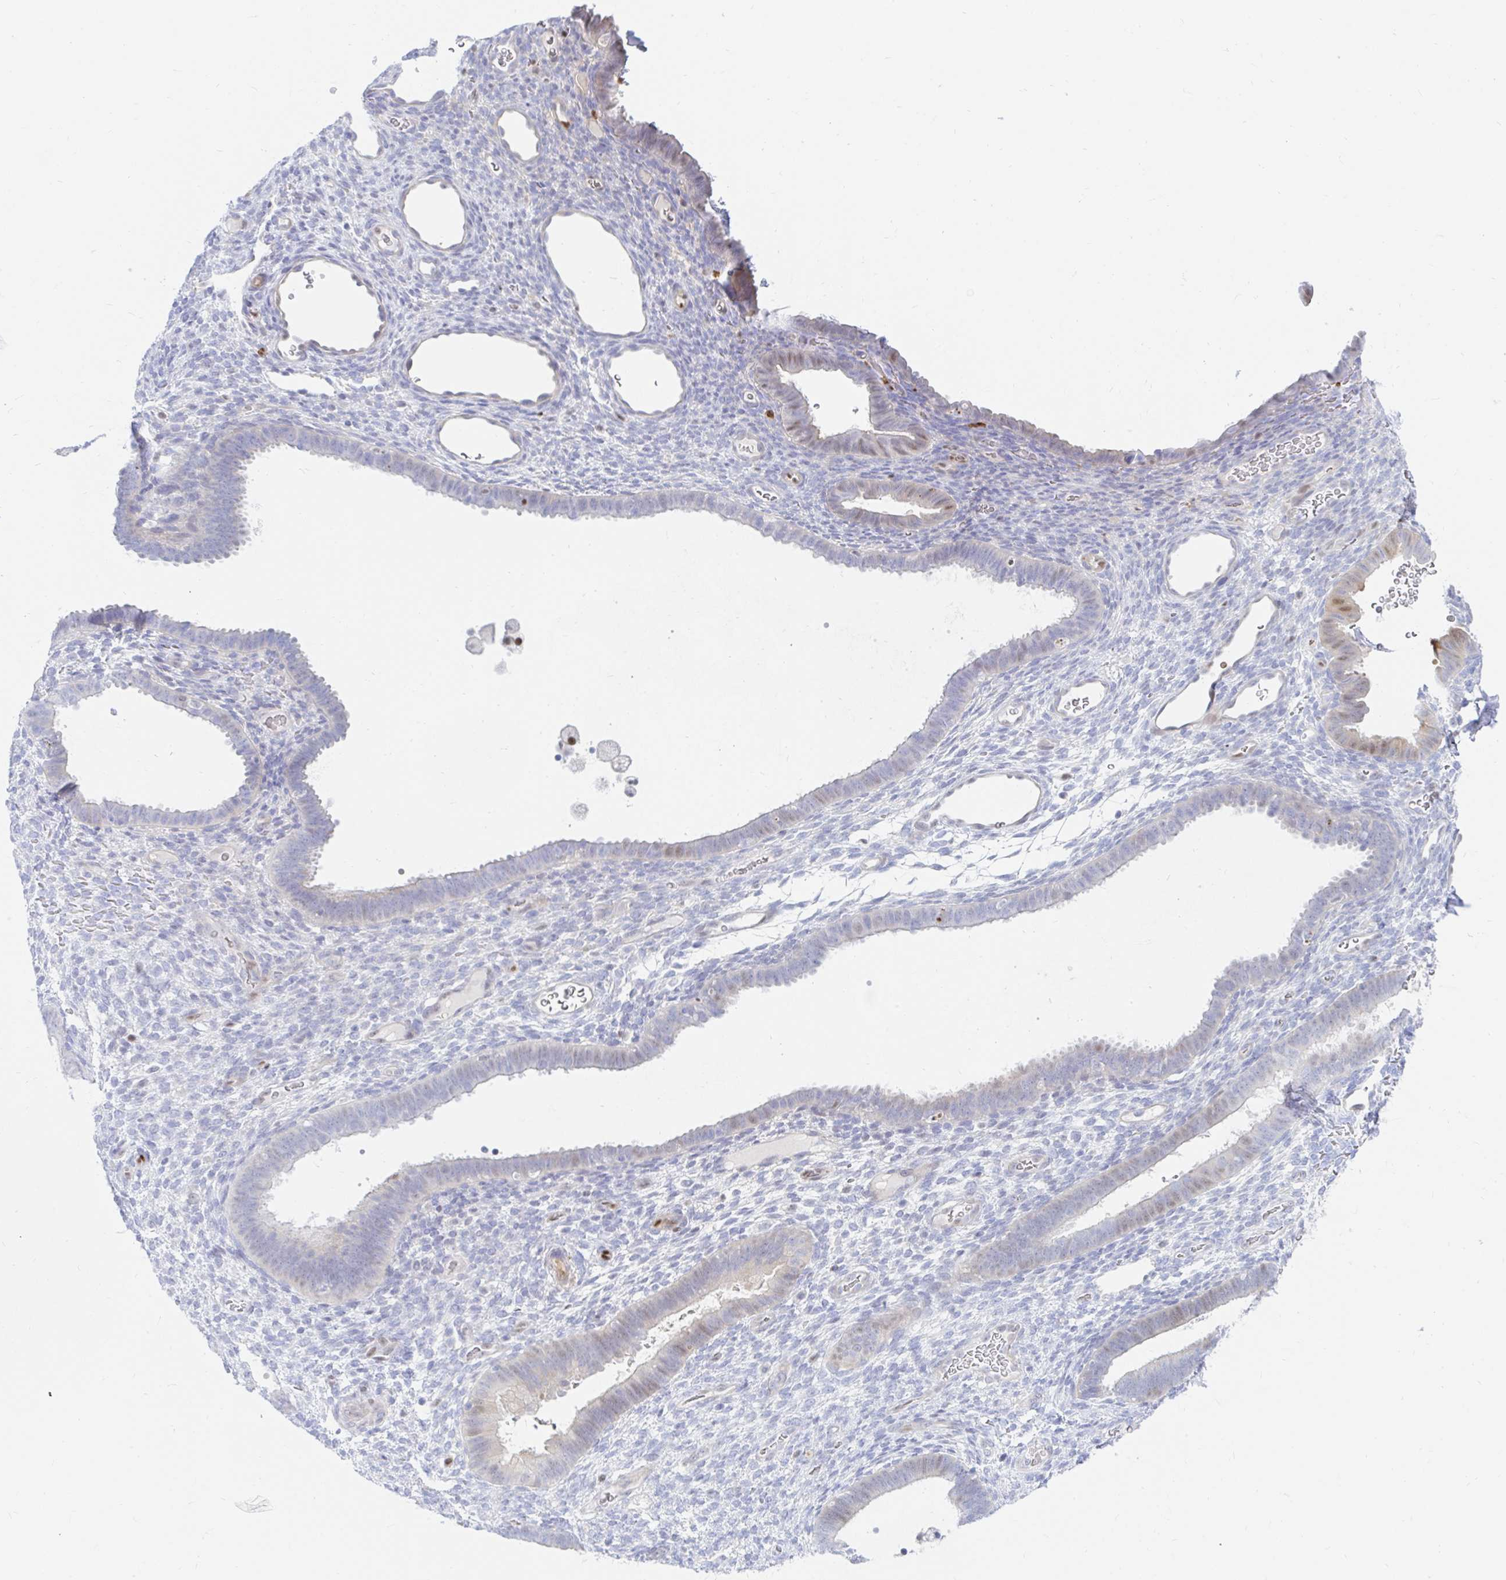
{"staining": {"intensity": "negative", "quantity": "none", "location": "none"}, "tissue": "endometrium", "cell_type": "Cells in endometrial stroma", "image_type": "normal", "snomed": [{"axis": "morphology", "description": "Normal tissue, NOS"}, {"axis": "topography", "description": "Endometrium"}], "caption": "IHC of benign human endometrium demonstrates no staining in cells in endometrial stroma. (DAB (3,3'-diaminobenzidine) IHC with hematoxylin counter stain).", "gene": "HINFP", "patient": {"sex": "female", "age": 34}}